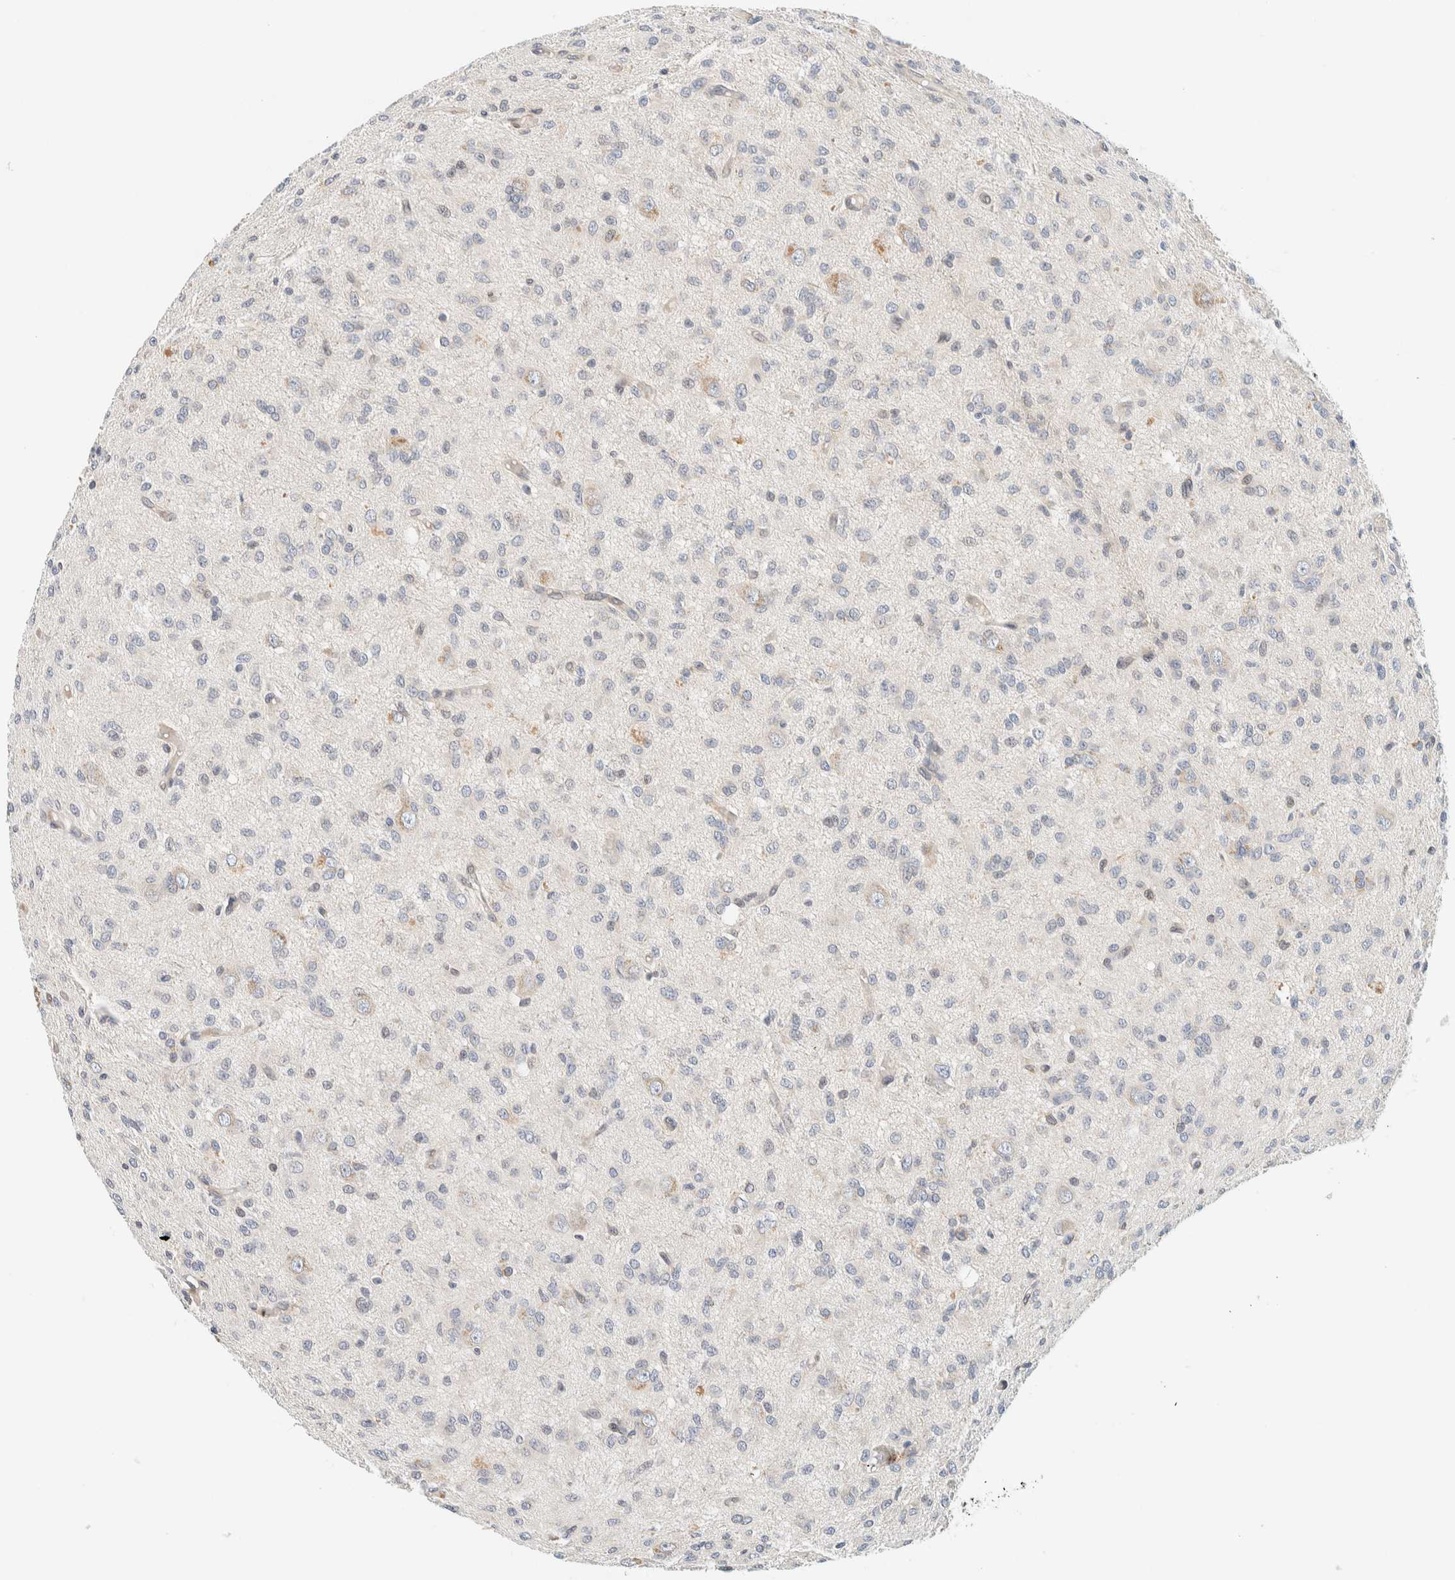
{"staining": {"intensity": "negative", "quantity": "none", "location": "none"}, "tissue": "glioma", "cell_type": "Tumor cells", "image_type": "cancer", "snomed": [{"axis": "morphology", "description": "Glioma, malignant, High grade"}, {"axis": "topography", "description": "Brain"}], "caption": "A histopathology image of malignant glioma (high-grade) stained for a protein demonstrates no brown staining in tumor cells.", "gene": "SUMF2", "patient": {"sex": "female", "age": 59}}